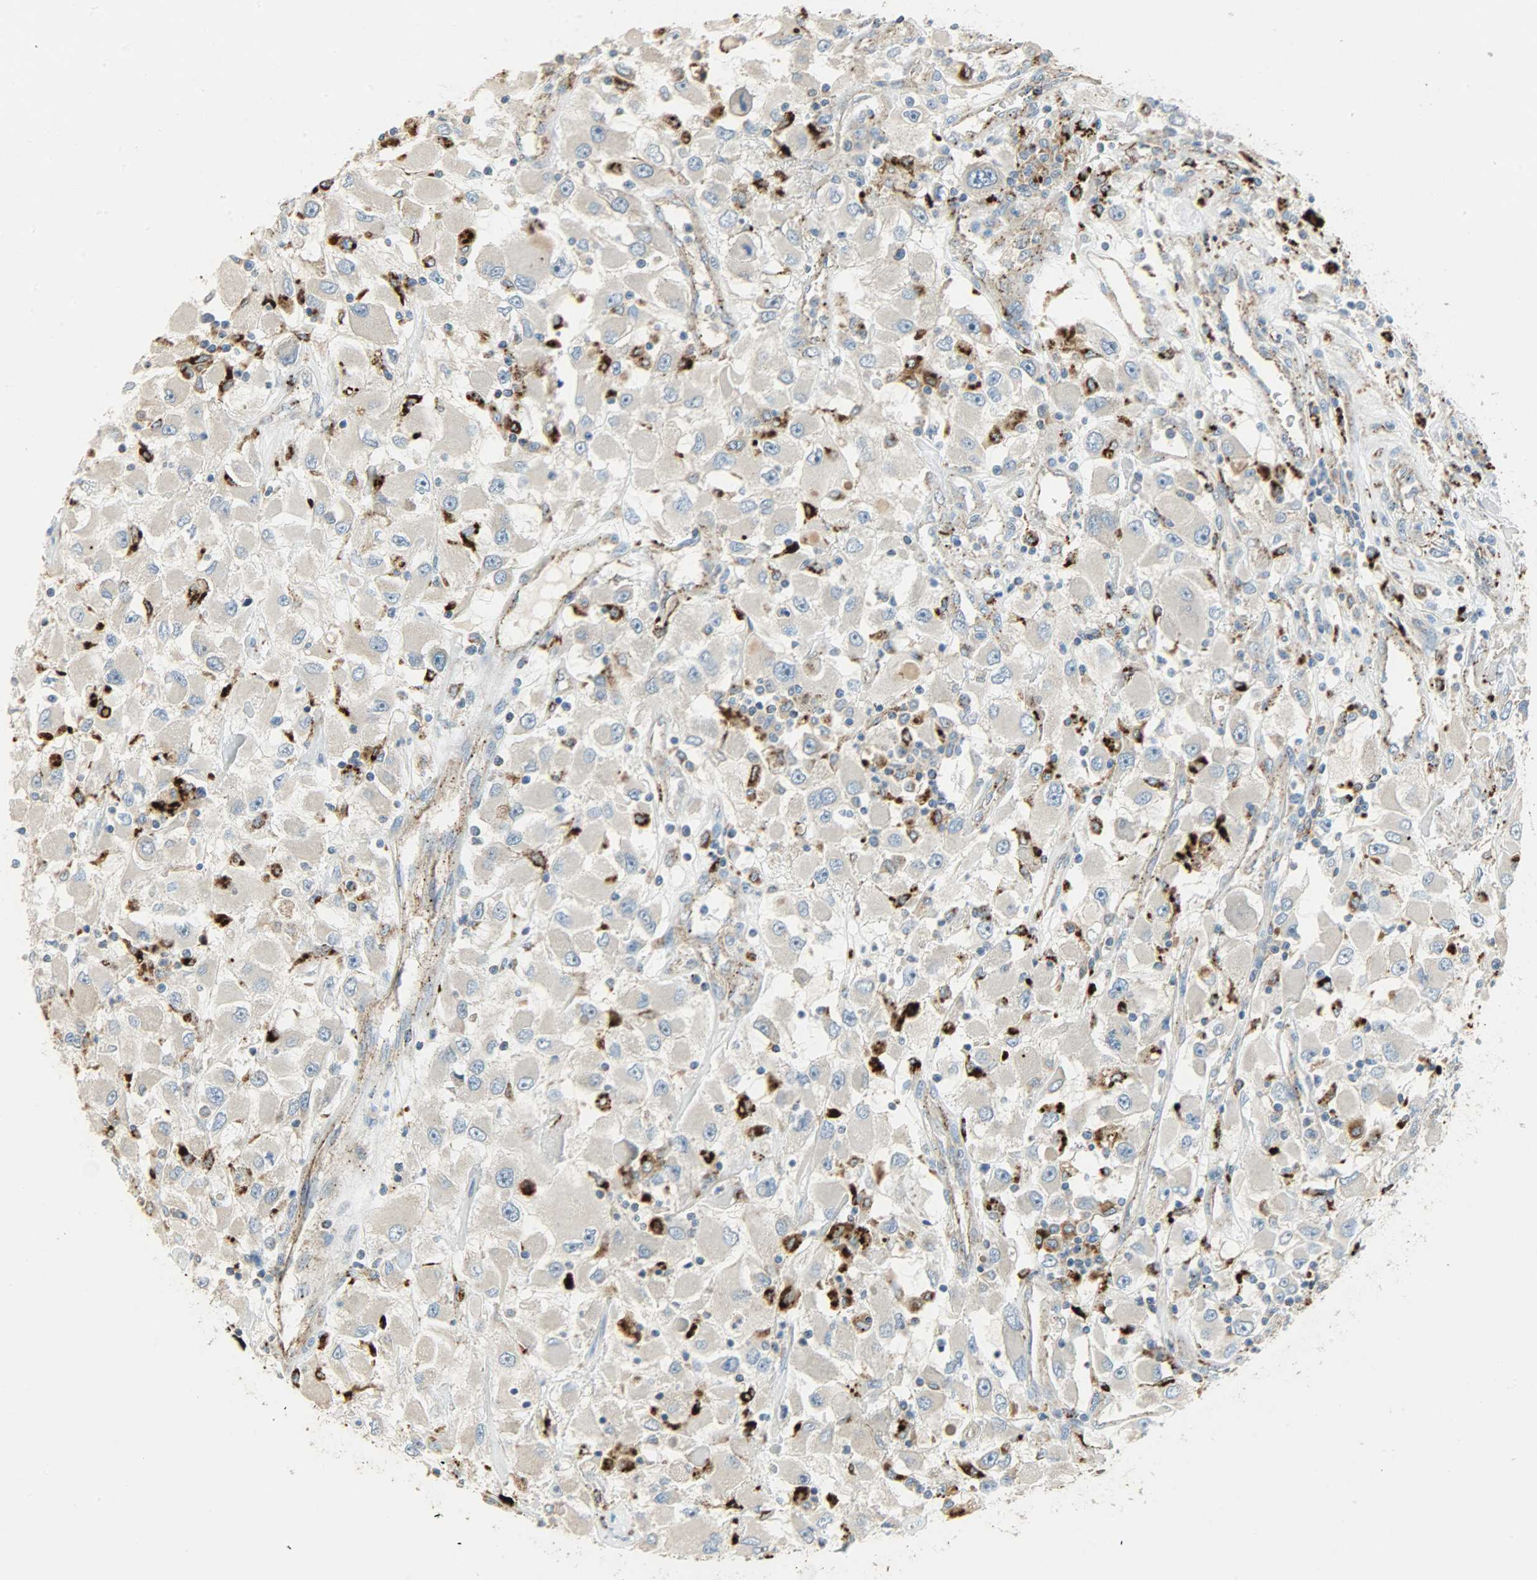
{"staining": {"intensity": "negative", "quantity": "none", "location": "none"}, "tissue": "renal cancer", "cell_type": "Tumor cells", "image_type": "cancer", "snomed": [{"axis": "morphology", "description": "Adenocarcinoma, NOS"}, {"axis": "topography", "description": "Kidney"}], "caption": "The image shows no staining of tumor cells in renal cancer (adenocarcinoma).", "gene": "ASAH1", "patient": {"sex": "female", "age": 52}}